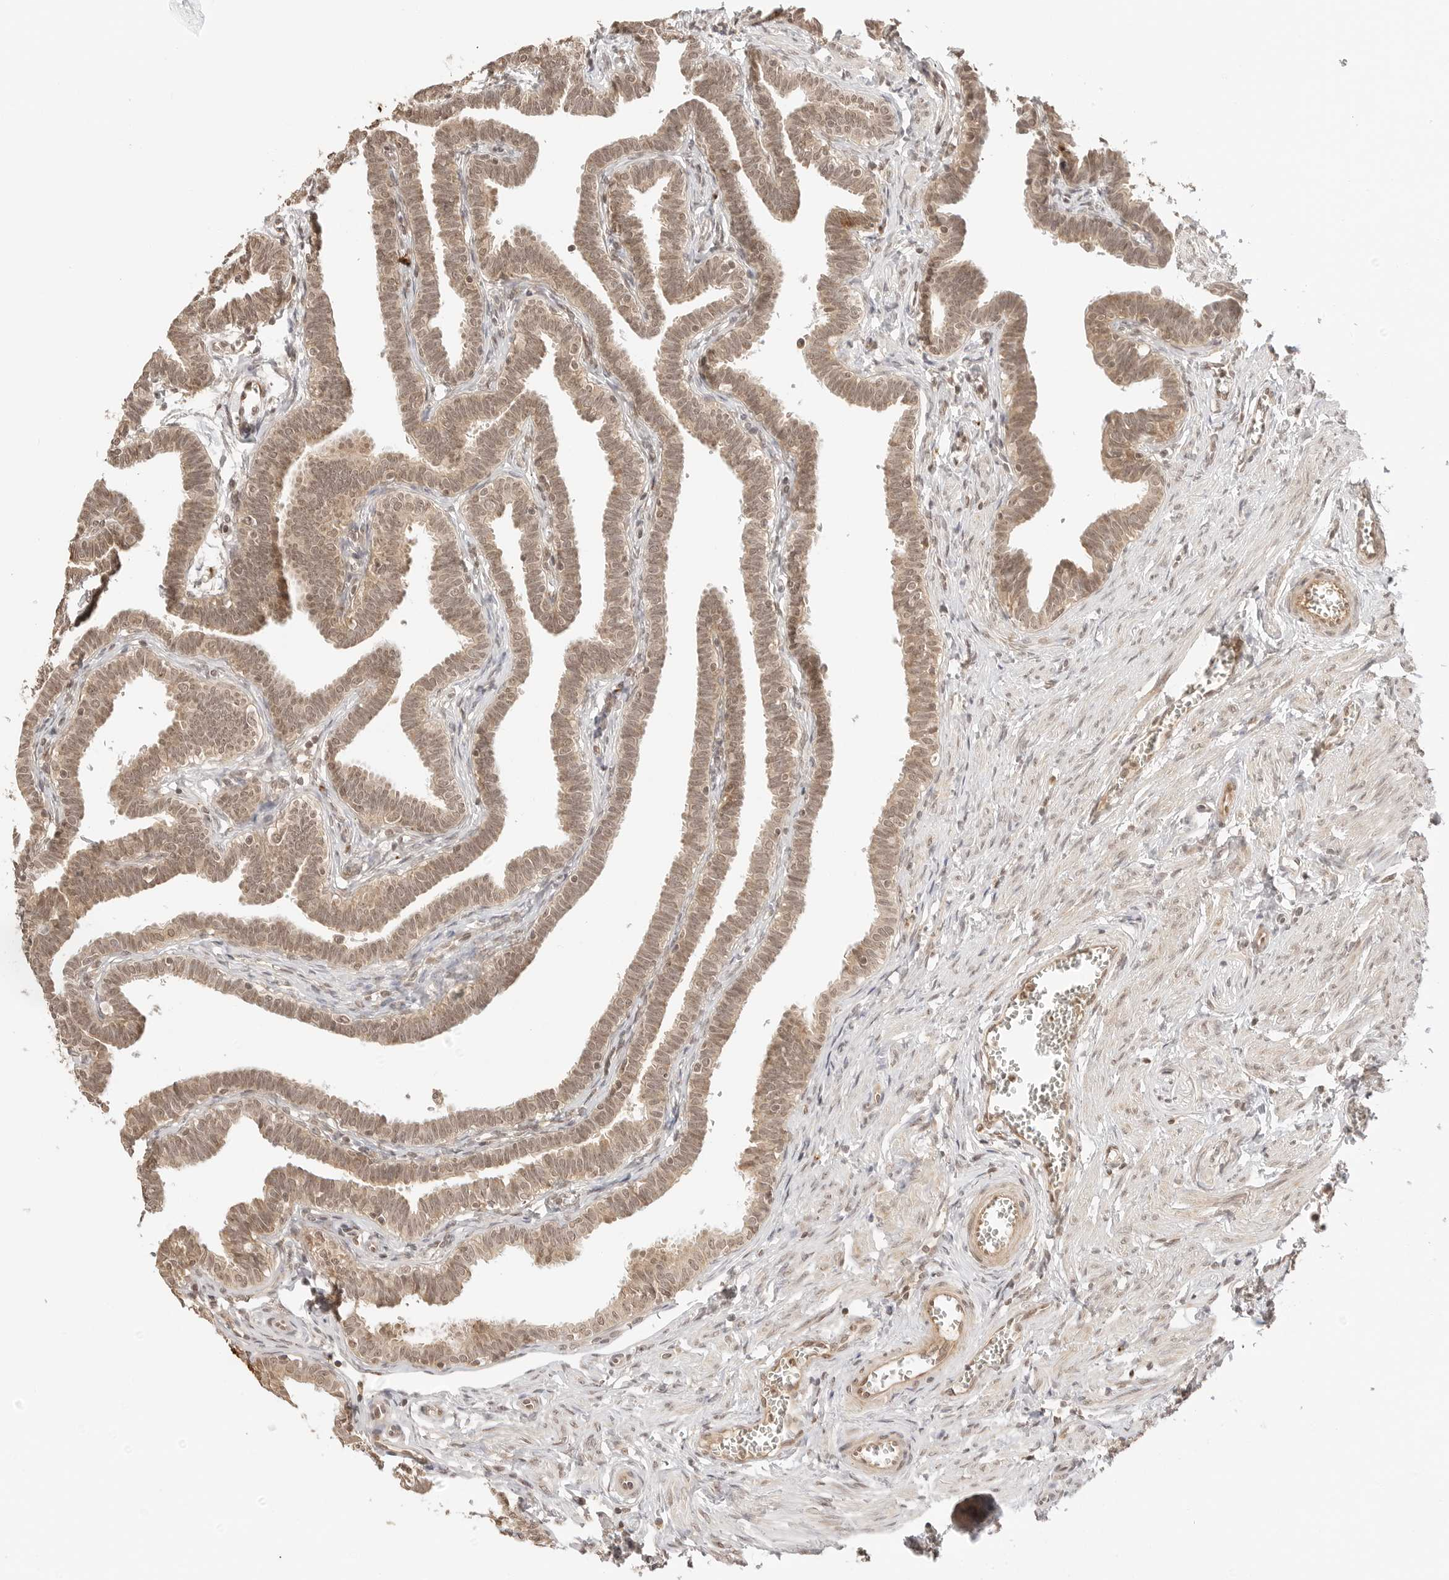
{"staining": {"intensity": "moderate", "quantity": ">75%", "location": "cytoplasmic/membranous,nuclear"}, "tissue": "fallopian tube", "cell_type": "Glandular cells", "image_type": "normal", "snomed": [{"axis": "morphology", "description": "Normal tissue, NOS"}, {"axis": "topography", "description": "Fallopian tube"}, {"axis": "topography", "description": "Ovary"}], "caption": "Benign fallopian tube was stained to show a protein in brown. There is medium levels of moderate cytoplasmic/membranous,nuclear positivity in approximately >75% of glandular cells. (DAB IHC with brightfield microscopy, high magnification).", "gene": "GPR34", "patient": {"sex": "female", "age": 23}}